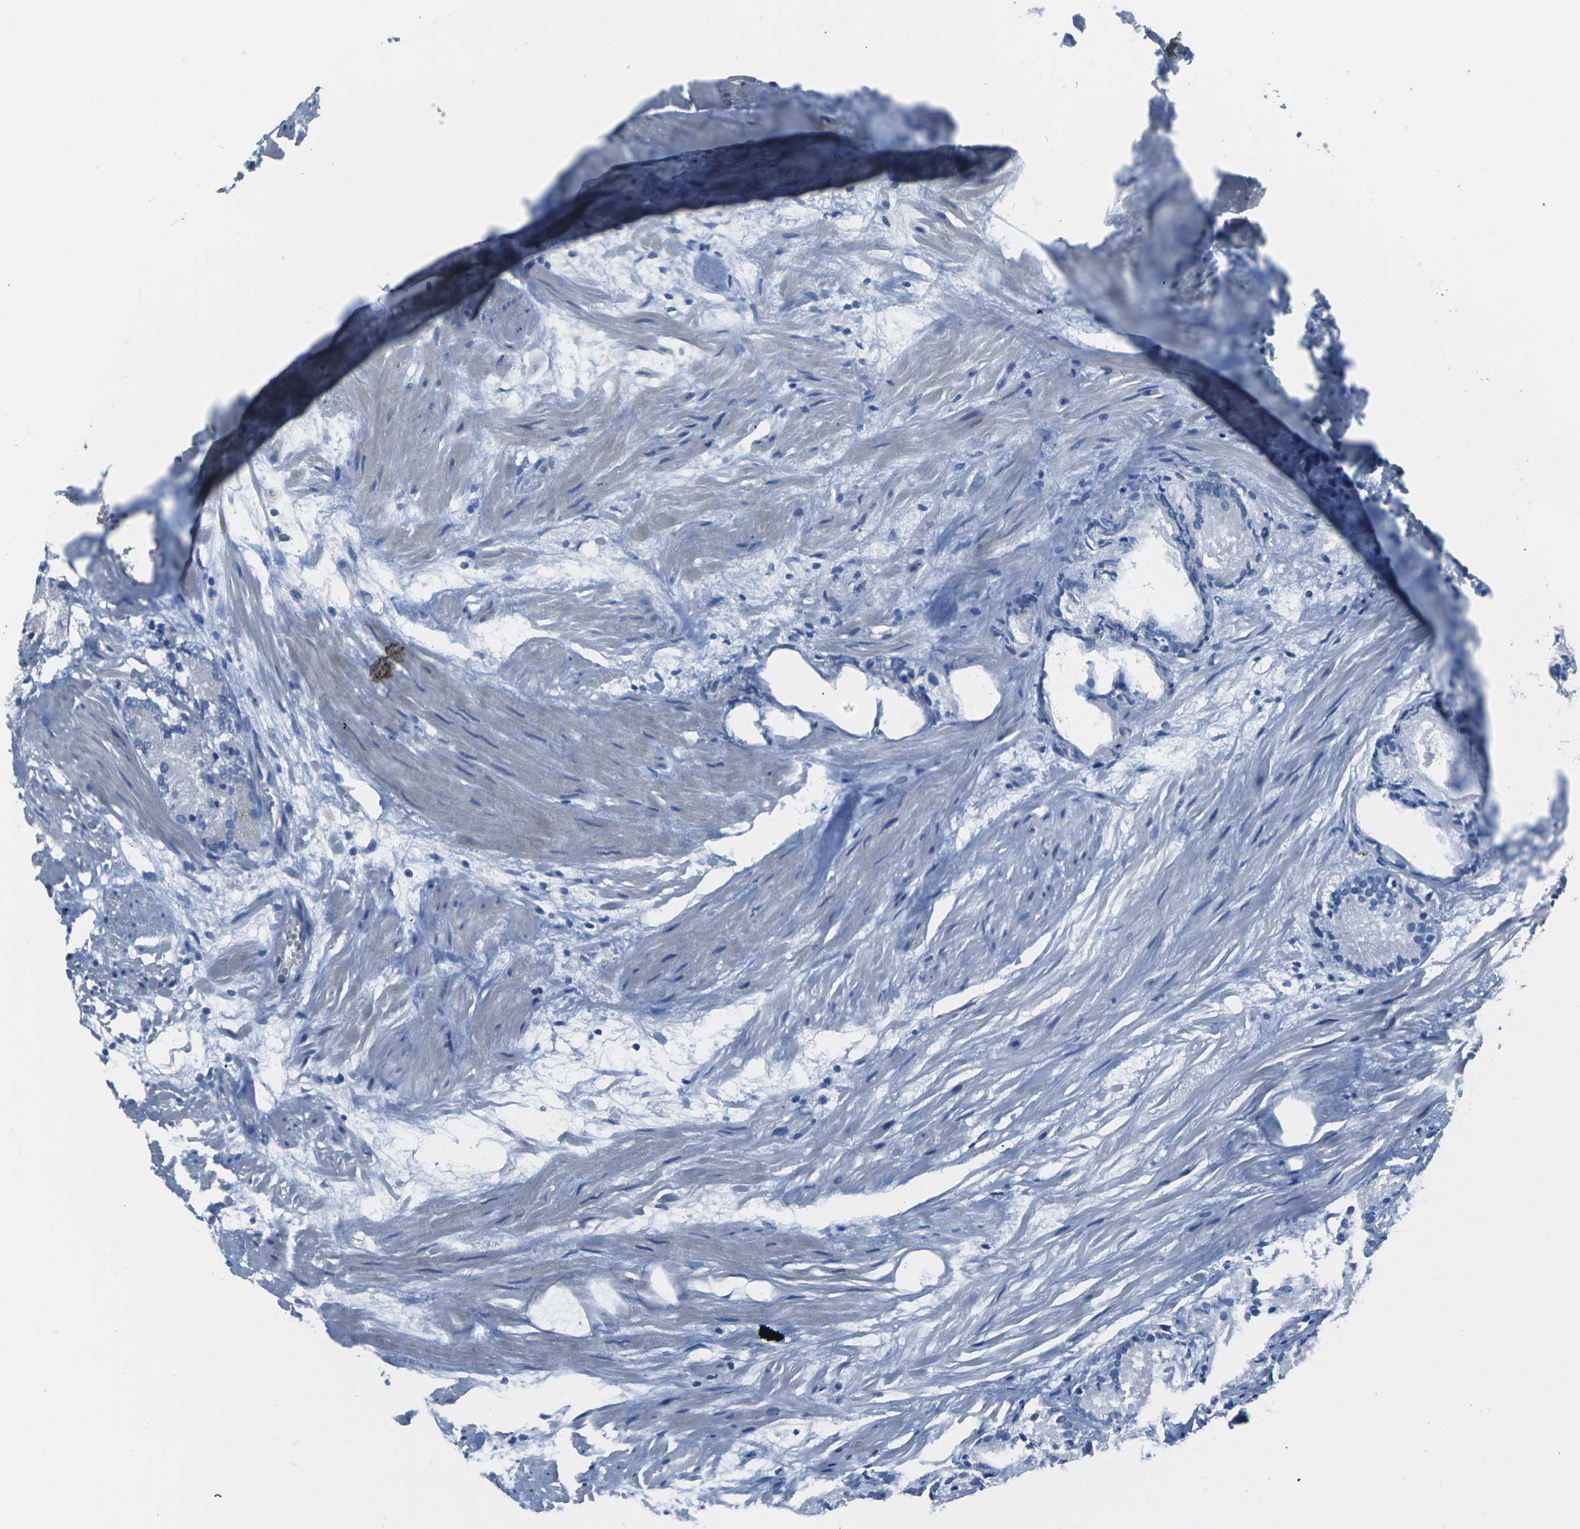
{"staining": {"intensity": "negative", "quantity": "none", "location": "none"}, "tissue": "prostate cancer", "cell_type": "Tumor cells", "image_type": "cancer", "snomed": [{"axis": "morphology", "description": "Adenocarcinoma, Low grade"}, {"axis": "topography", "description": "Prostate"}], "caption": "High power microscopy image of an immunohistochemistry (IHC) micrograph of prostate adenocarcinoma (low-grade), revealing no significant staining in tumor cells.", "gene": "EDNRA", "patient": {"sex": "male", "age": 72}}